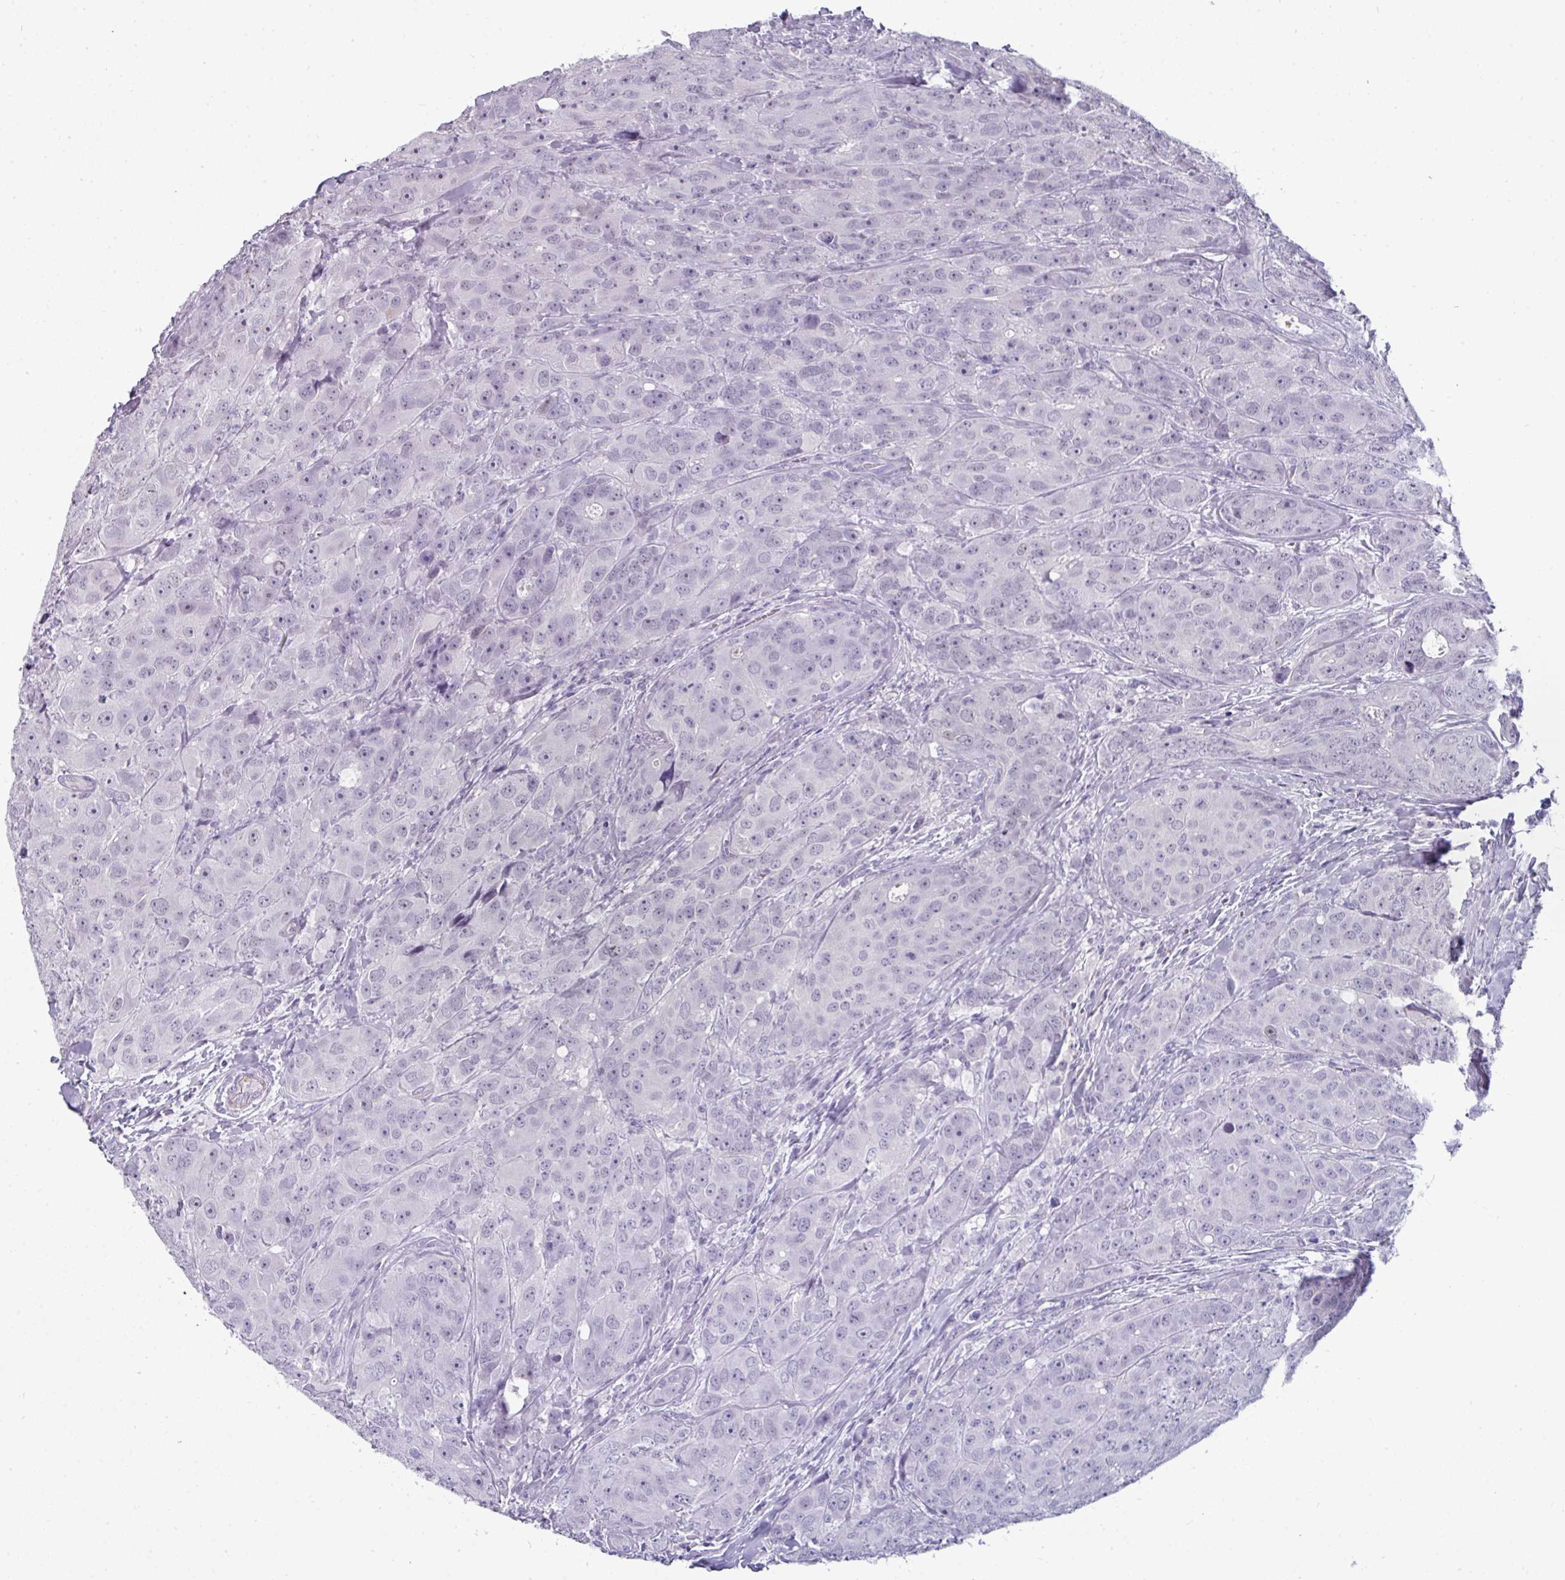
{"staining": {"intensity": "negative", "quantity": "none", "location": "none"}, "tissue": "breast cancer", "cell_type": "Tumor cells", "image_type": "cancer", "snomed": [{"axis": "morphology", "description": "Duct carcinoma"}, {"axis": "topography", "description": "Breast"}], "caption": "Immunohistochemistry of breast cancer demonstrates no expression in tumor cells.", "gene": "EYA3", "patient": {"sex": "female", "age": 43}}